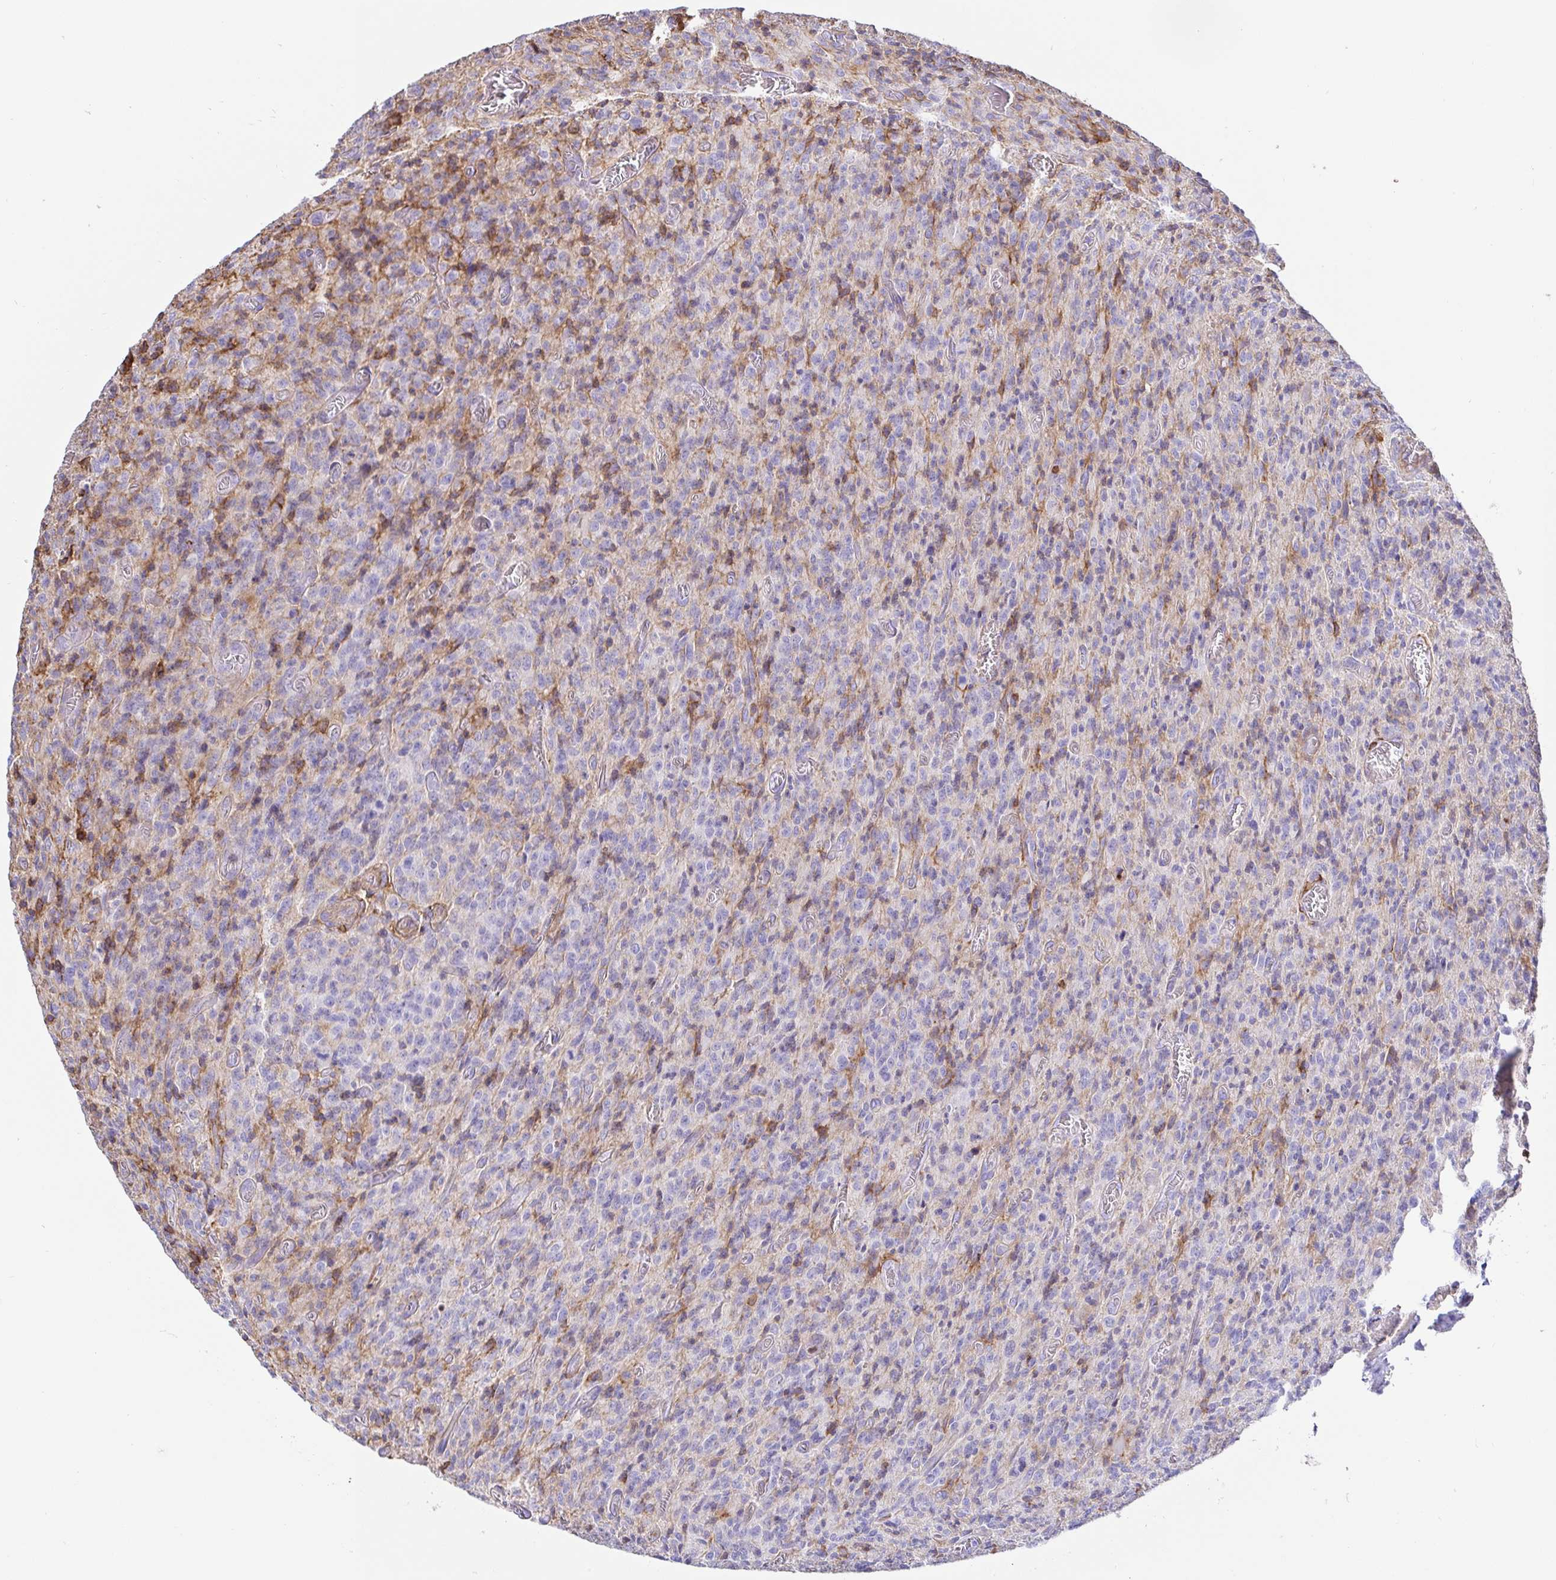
{"staining": {"intensity": "negative", "quantity": "none", "location": "none"}, "tissue": "glioma", "cell_type": "Tumor cells", "image_type": "cancer", "snomed": [{"axis": "morphology", "description": "Glioma, malignant, High grade"}, {"axis": "topography", "description": "Brain"}], "caption": "Human malignant glioma (high-grade) stained for a protein using IHC exhibits no staining in tumor cells.", "gene": "ANXA2", "patient": {"sex": "male", "age": 76}}